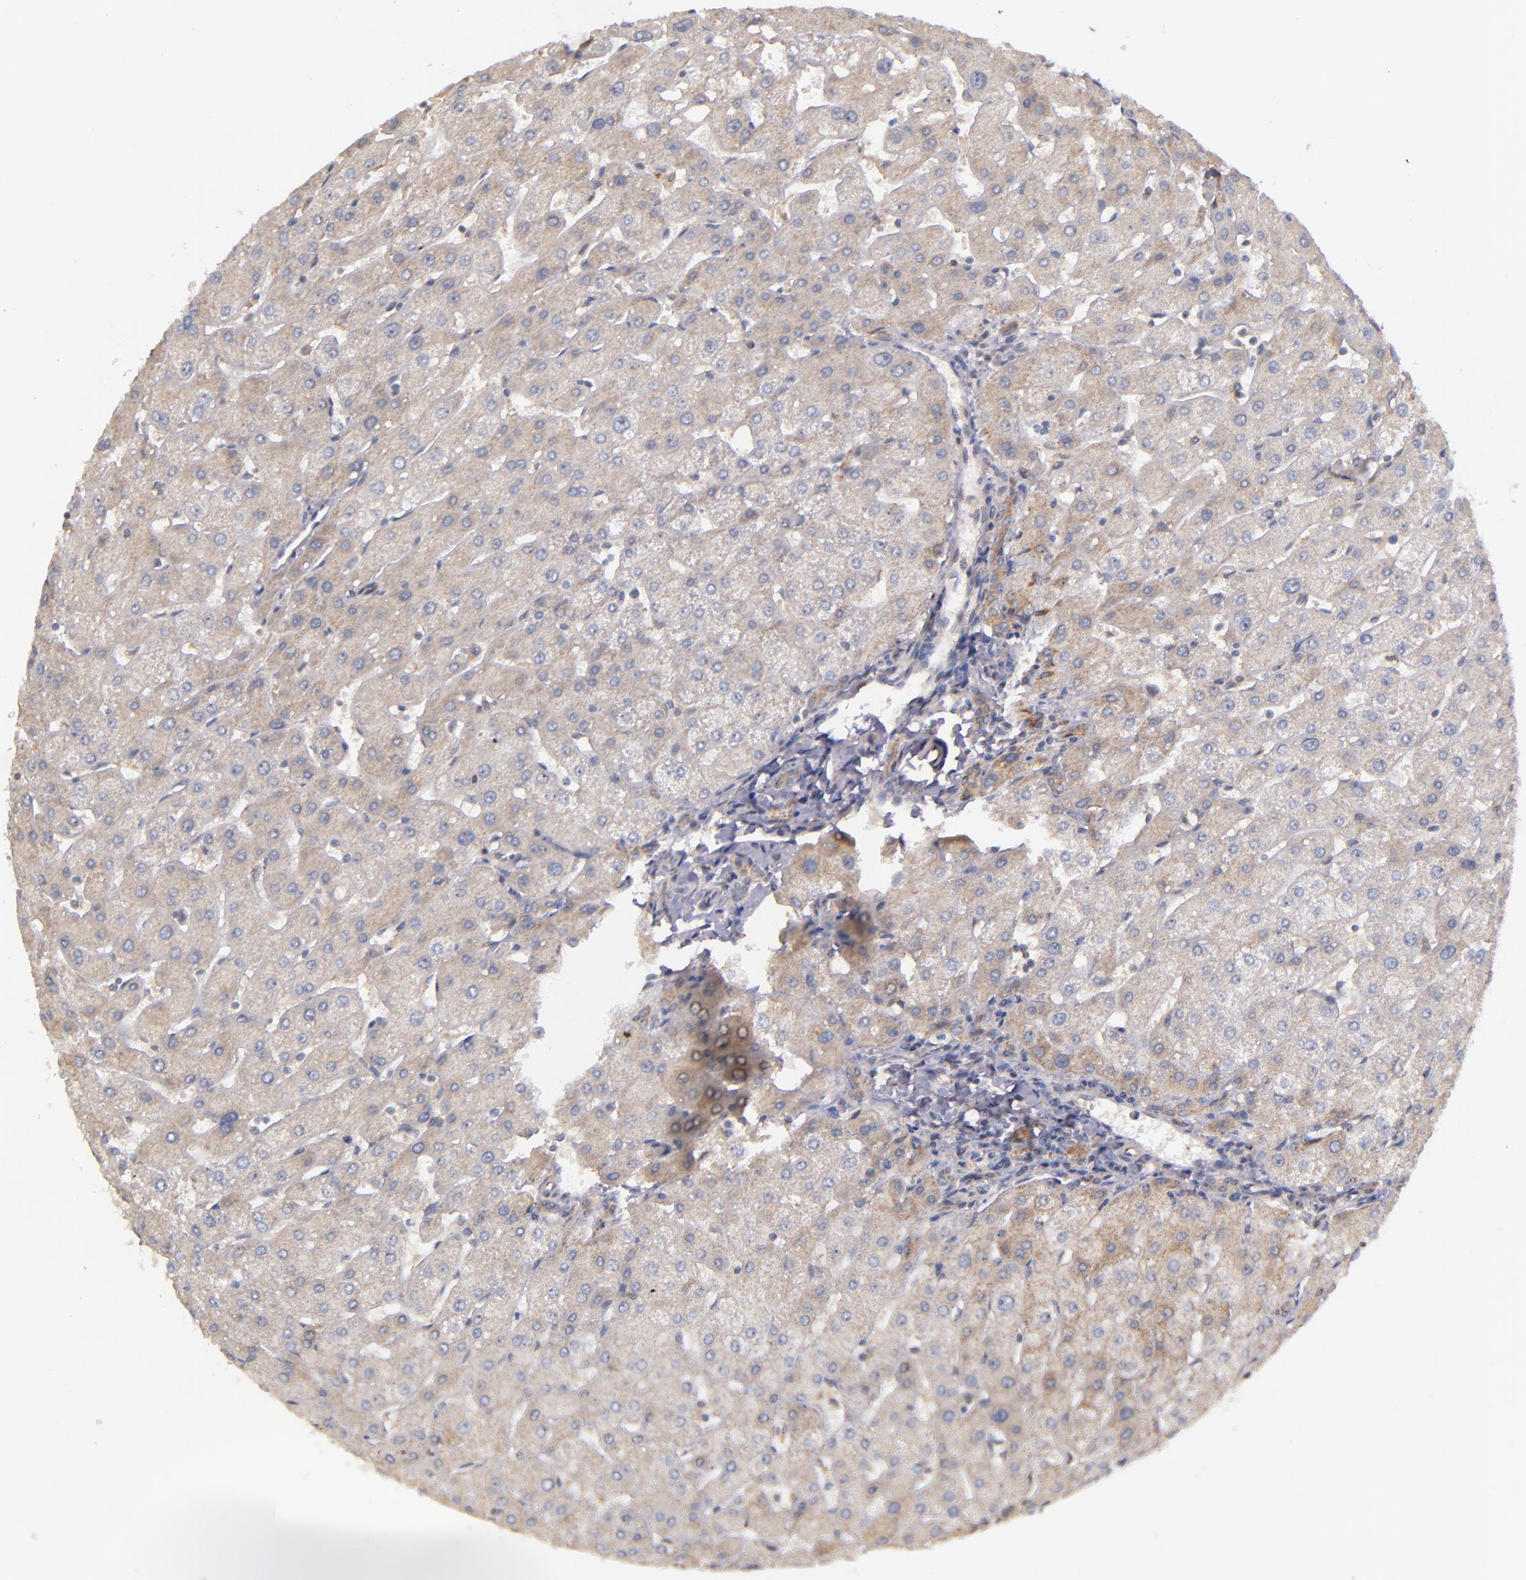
{"staining": {"intensity": "negative", "quantity": "none", "location": "none"}, "tissue": "liver", "cell_type": "Cholangiocytes", "image_type": "normal", "snomed": [{"axis": "morphology", "description": "Normal tissue, NOS"}, {"axis": "topography", "description": "Liver"}], "caption": "This photomicrograph is of benign liver stained with immunohistochemistry to label a protein in brown with the nuclei are counter-stained blue. There is no expression in cholangiocytes.", "gene": "SHC1", "patient": {"sex": "male", "age": 67}}